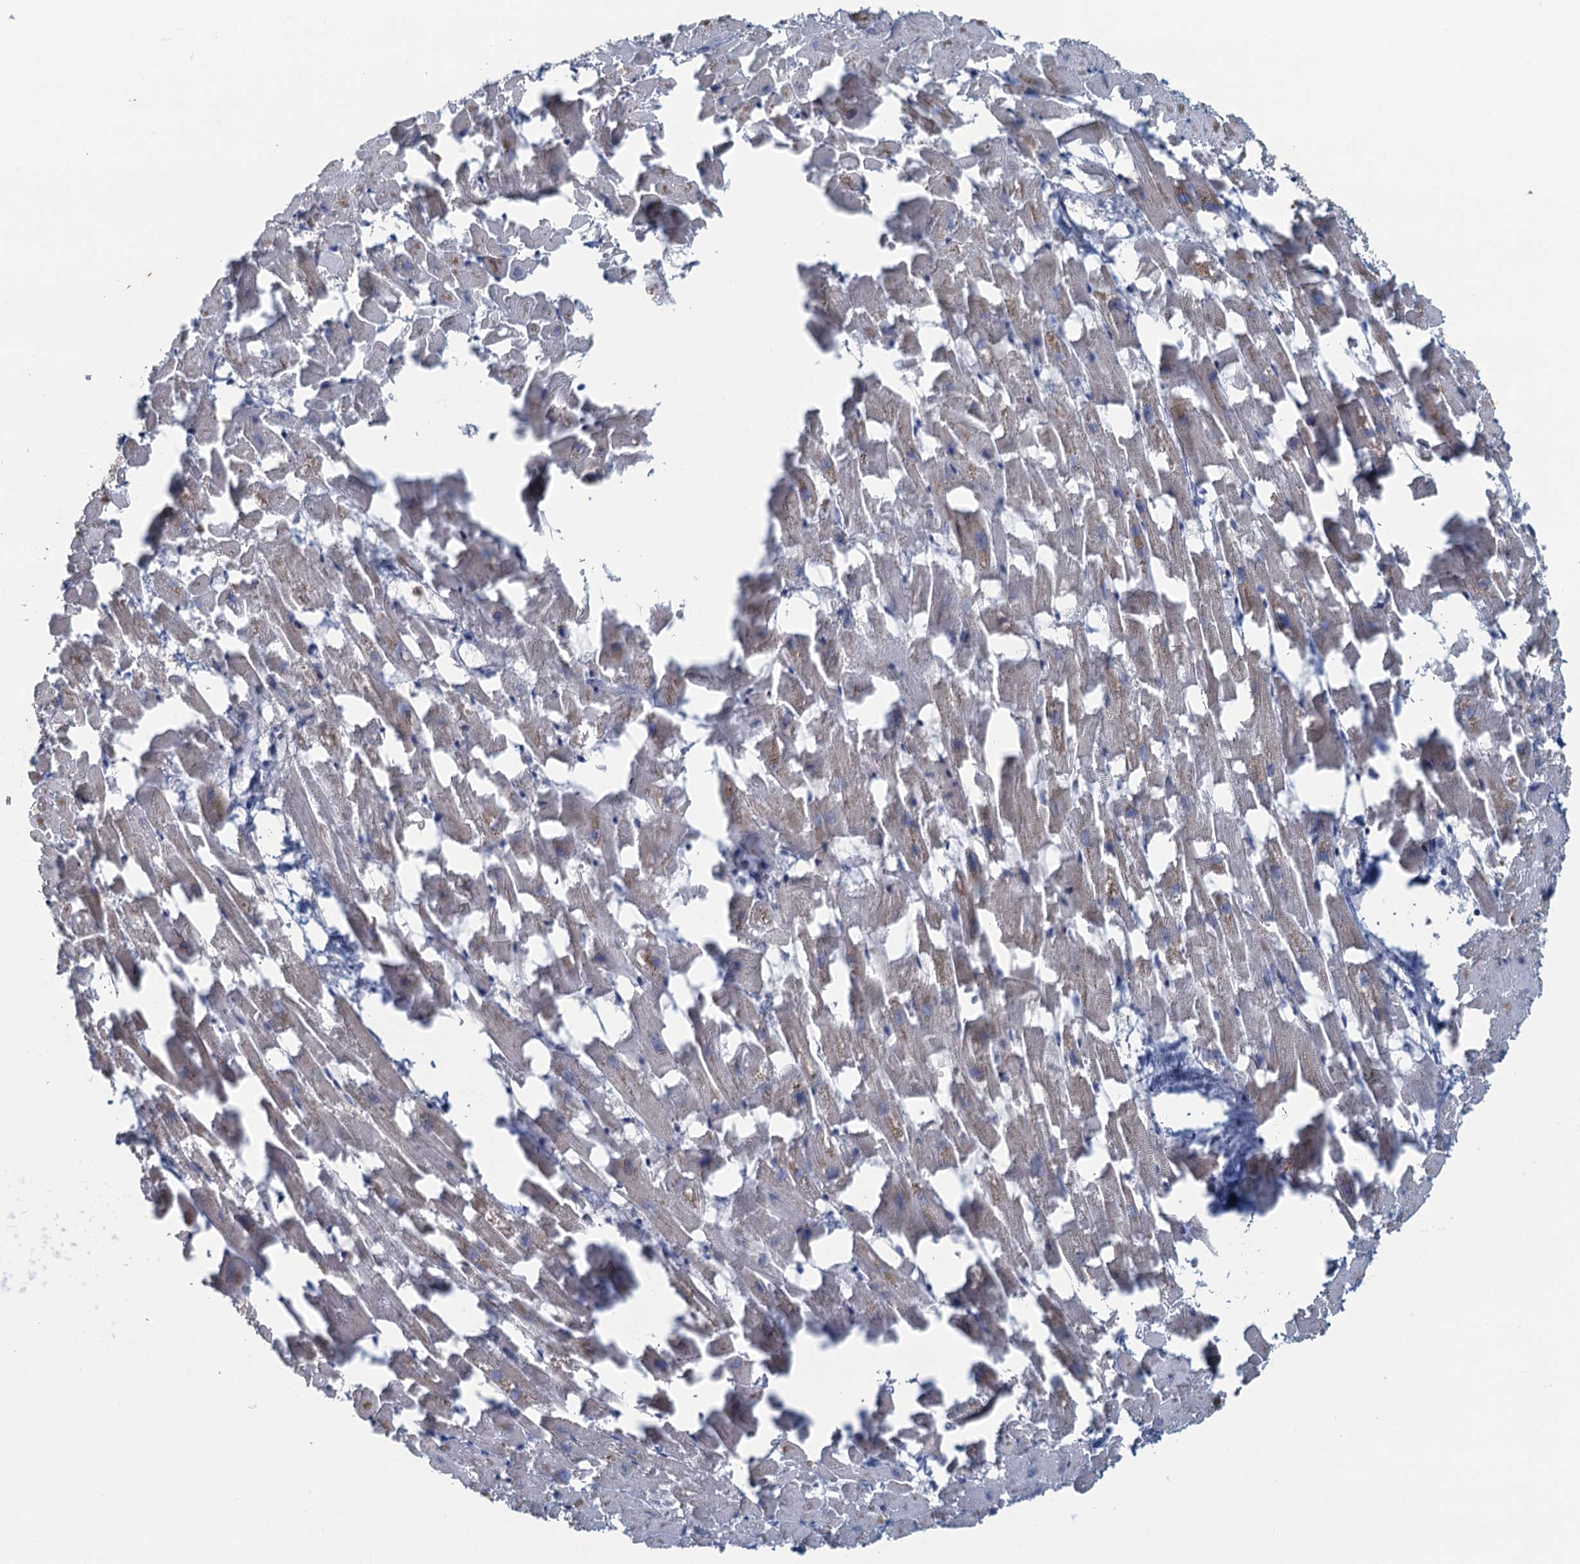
{"staining": {"intensity": "weak", "quantity": "25%-75%", "location": "cytoplasmic/membranous"}, "tissue": "heart muscle", "cell_type": "Cardiomyocytes", "image_type": "normal", "snomed": [{"axis": "morphology", "description": "Normal tissue, NOS"}, {"axis": "topography", "description": "Heart"}], "caption": "This photomicrograph reveals benign heart muscle stained with IHC to label a protein in brown. The cytoplasmic/membranous of cardiomyocytes show weak positivity for the protein. Nuclei are counter-stained blue.", "gene": "TEX35", "patient": {"sex": "female", "age": 64}}